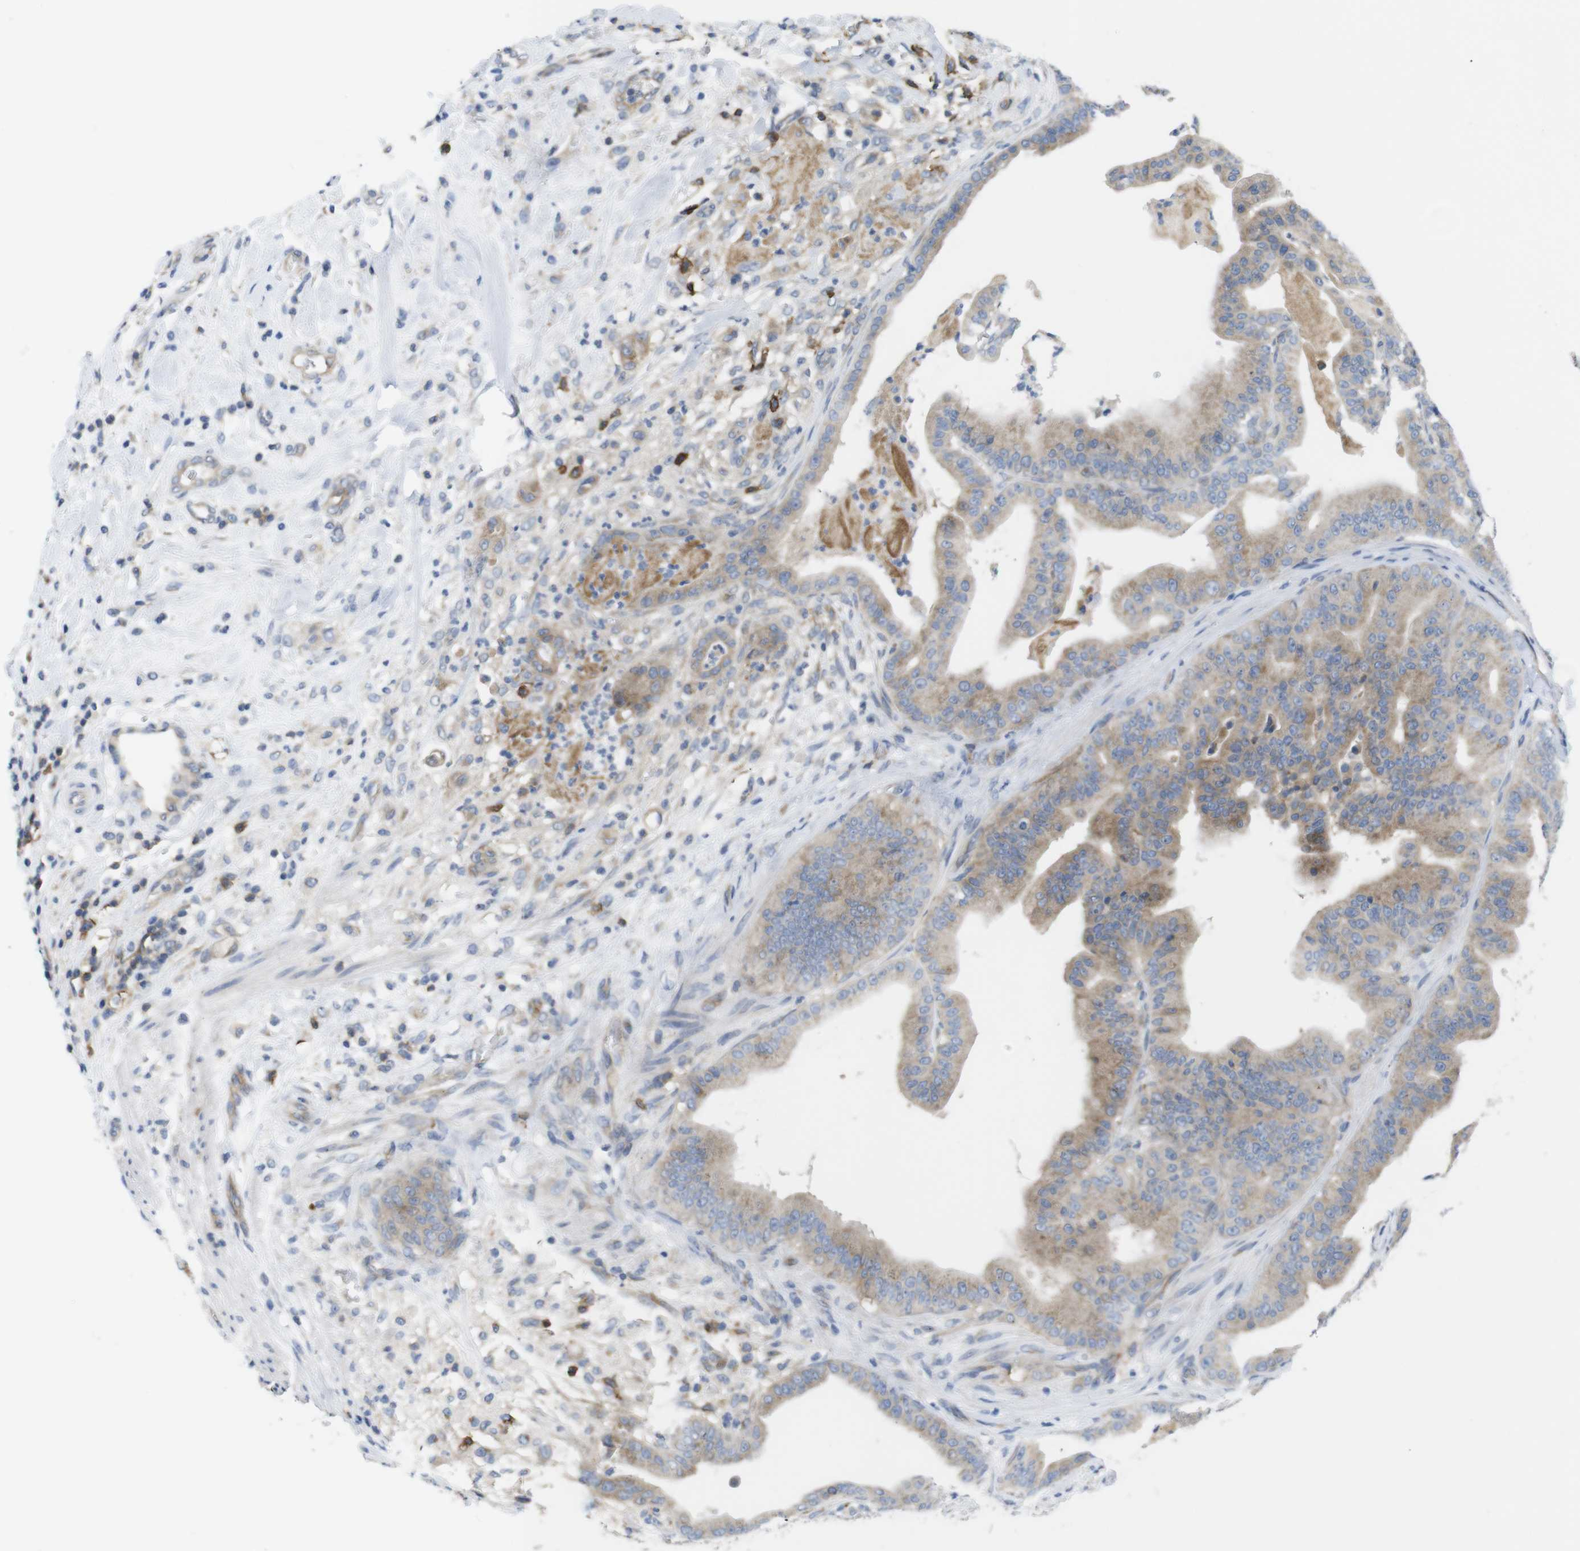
{"staining": {"intensity": "moderate", "quantity": ">75%", "location": "cytoplasmic/membranous"}, "tissue": "pancreatic cancer", "cell_type": "Tumor cells", "image_type": "cancer", "snomed": [{"axis": "morphology", "description": "Adenocarcinoma, NOS"}, {"axis": "topography", "description": "Pancreas"}], "caption": "Human adenocarcinoma (pancreatic) stained with a brown dye shows moderate cytoplasmic/membranous positive positivity in approximately >75% of tumor cells.", "gene": "CCR6", "patient": {"sex": "male", "age": 63}}